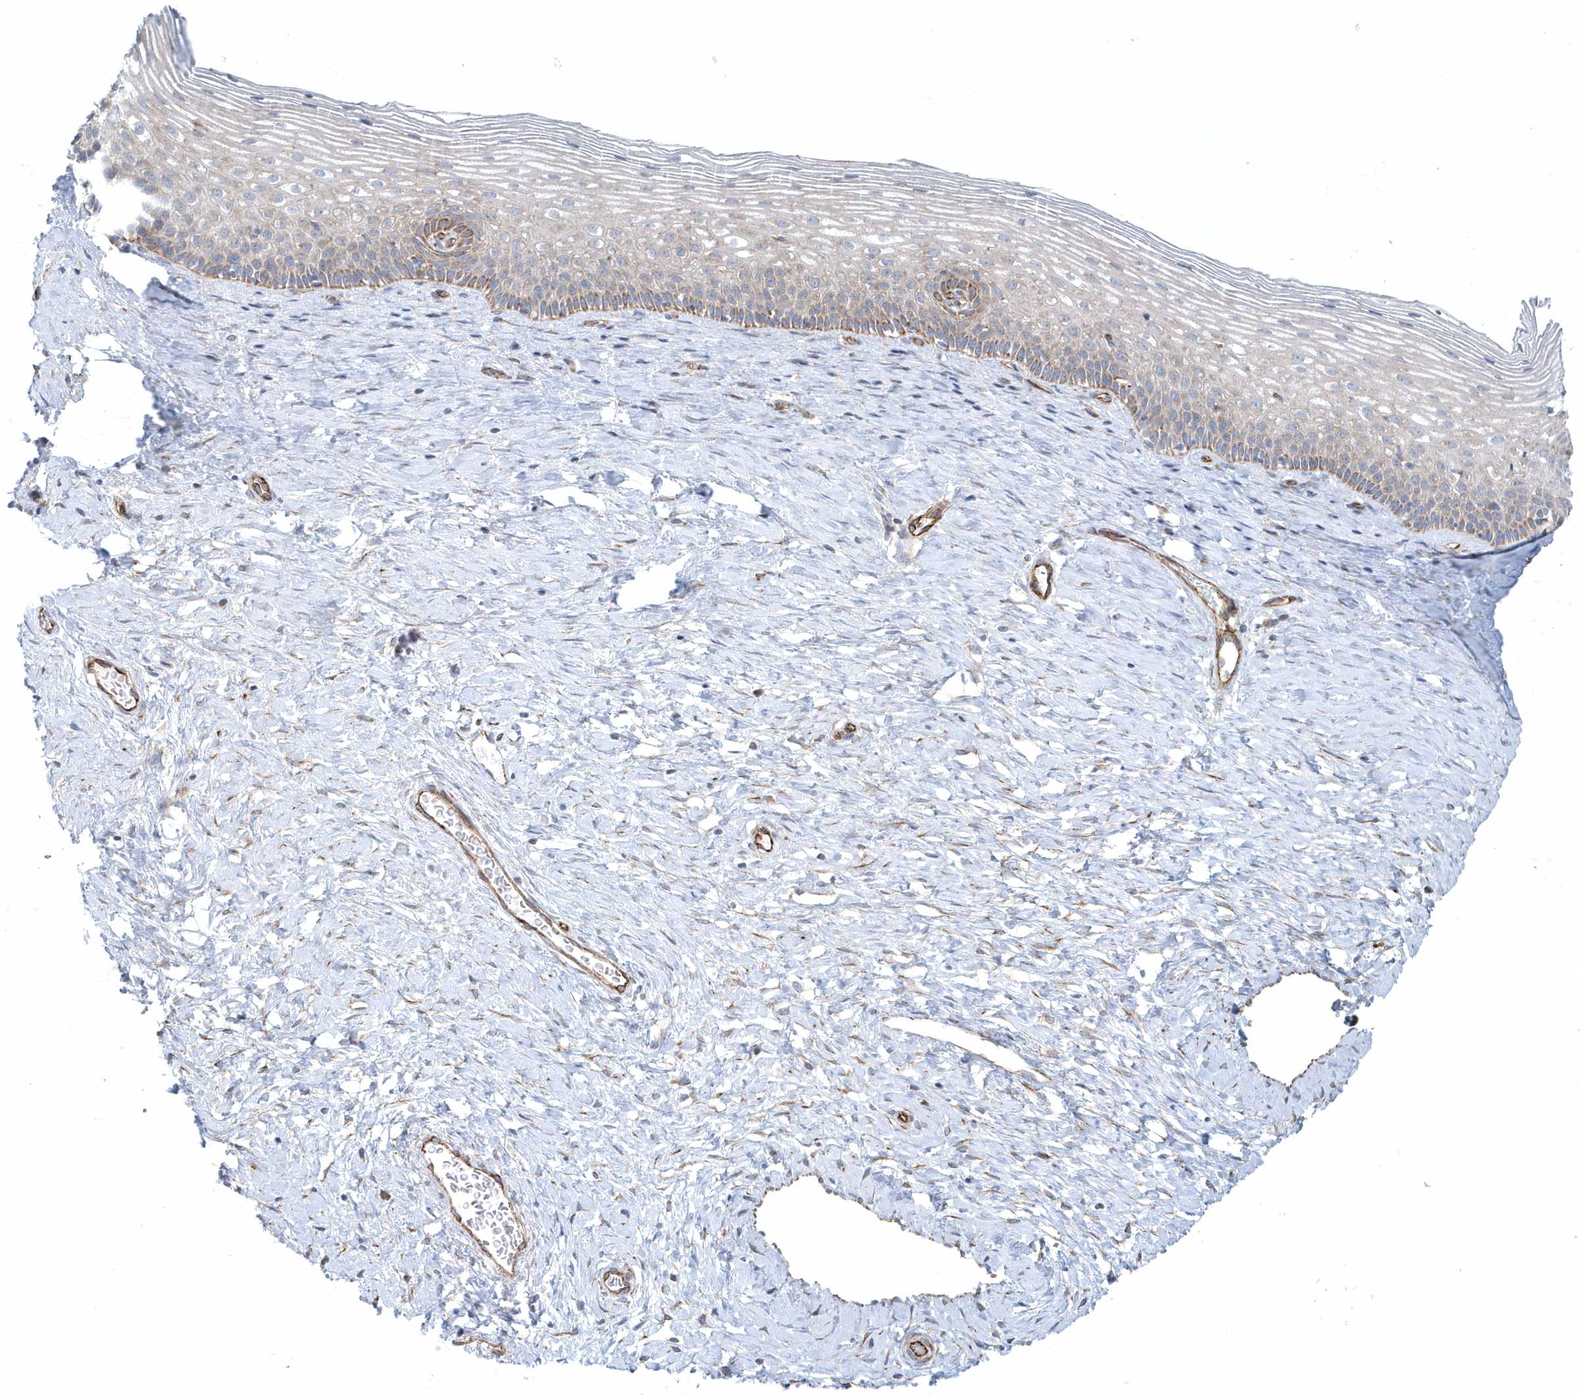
{"staining": {"intensity": "negative", "quantity": "none", "location": "none"}, "tissue": "cervix", "cell_type": "Glandular cells", "image_type": "normal", "snomed": [{"axis": "morphology", "description": "Normal tissue, NOS"}, {"axis": "topography", "description": "Cervix"}], "caption": "Glandular cells are negative for protein expression in unremarkable human cervix. (Stains: DAB IHC with hematoxylin counter stain, Microscopy: brightfield microscopy at high magnification).", "gene": "GPR152", "patient": {"sex": "female", "age": 33}}